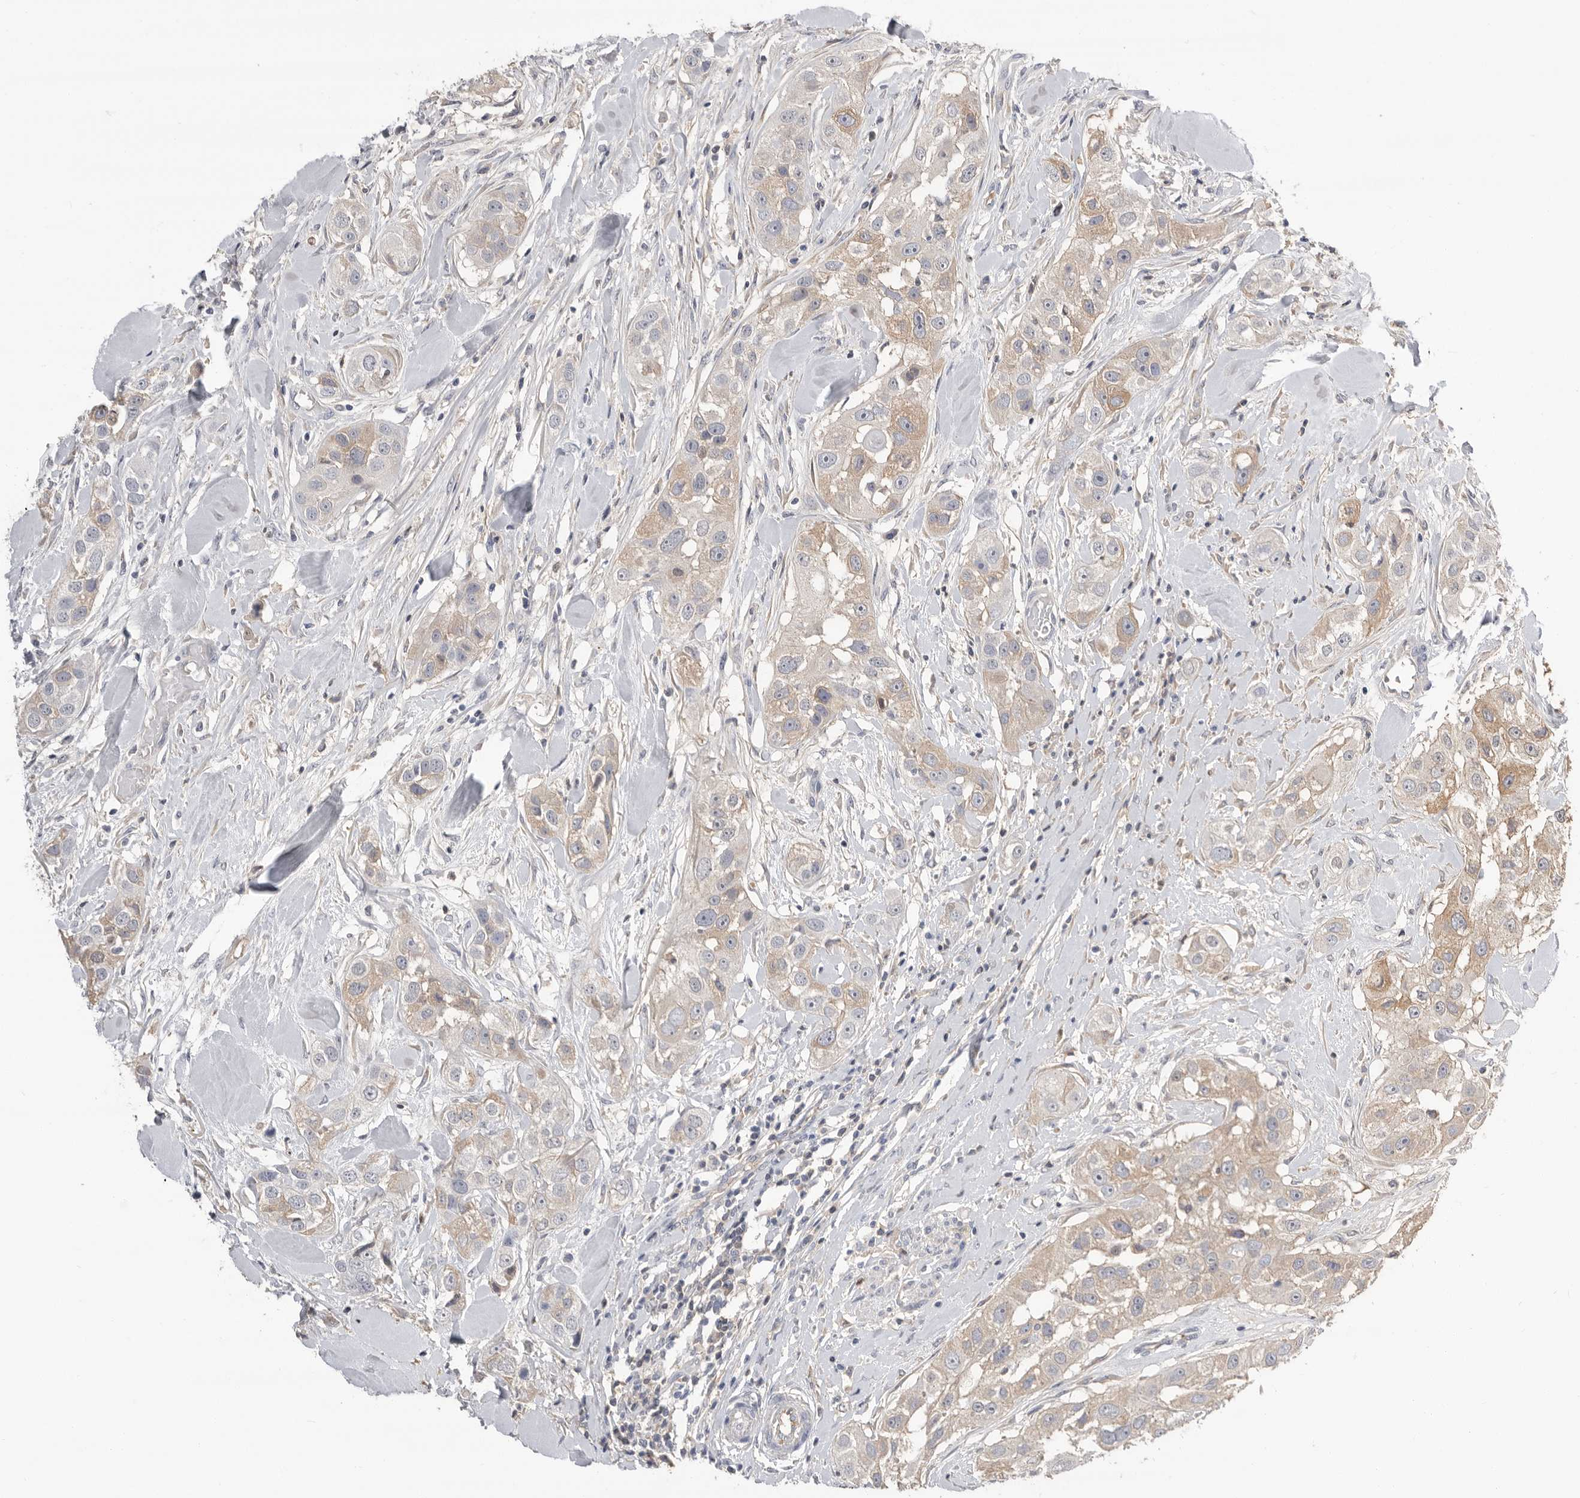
{"staining": {"intensity": "weak", "quantity": "25%-75%", "location": "cytoplasmic/membranous"}, "tissue": "head and neck cancer", "cell_type": "Tumor cells", "image_type": "cancer", "snomed": [{"axis": "morphology", "description": "Normal tissue, NOS"}, {"axis": "morphology", "description": "Squamous cell carcinoma, NOS"}, {"axis": "topography", "description": "Skeletal muscle"}, {"axis": "topography", "description": "Head-Neck"}], "caption": "This histopathology image shows squamous cell carcinoma (head and neck) stained with IHC to label a protein in brown. The cytoplasmic/membranous of tumor cells show weak positivity for the protein. Nuclei are counter-stained blue.", "gene": "APOA2", "patient": {"sex": "male", "age": 51}}